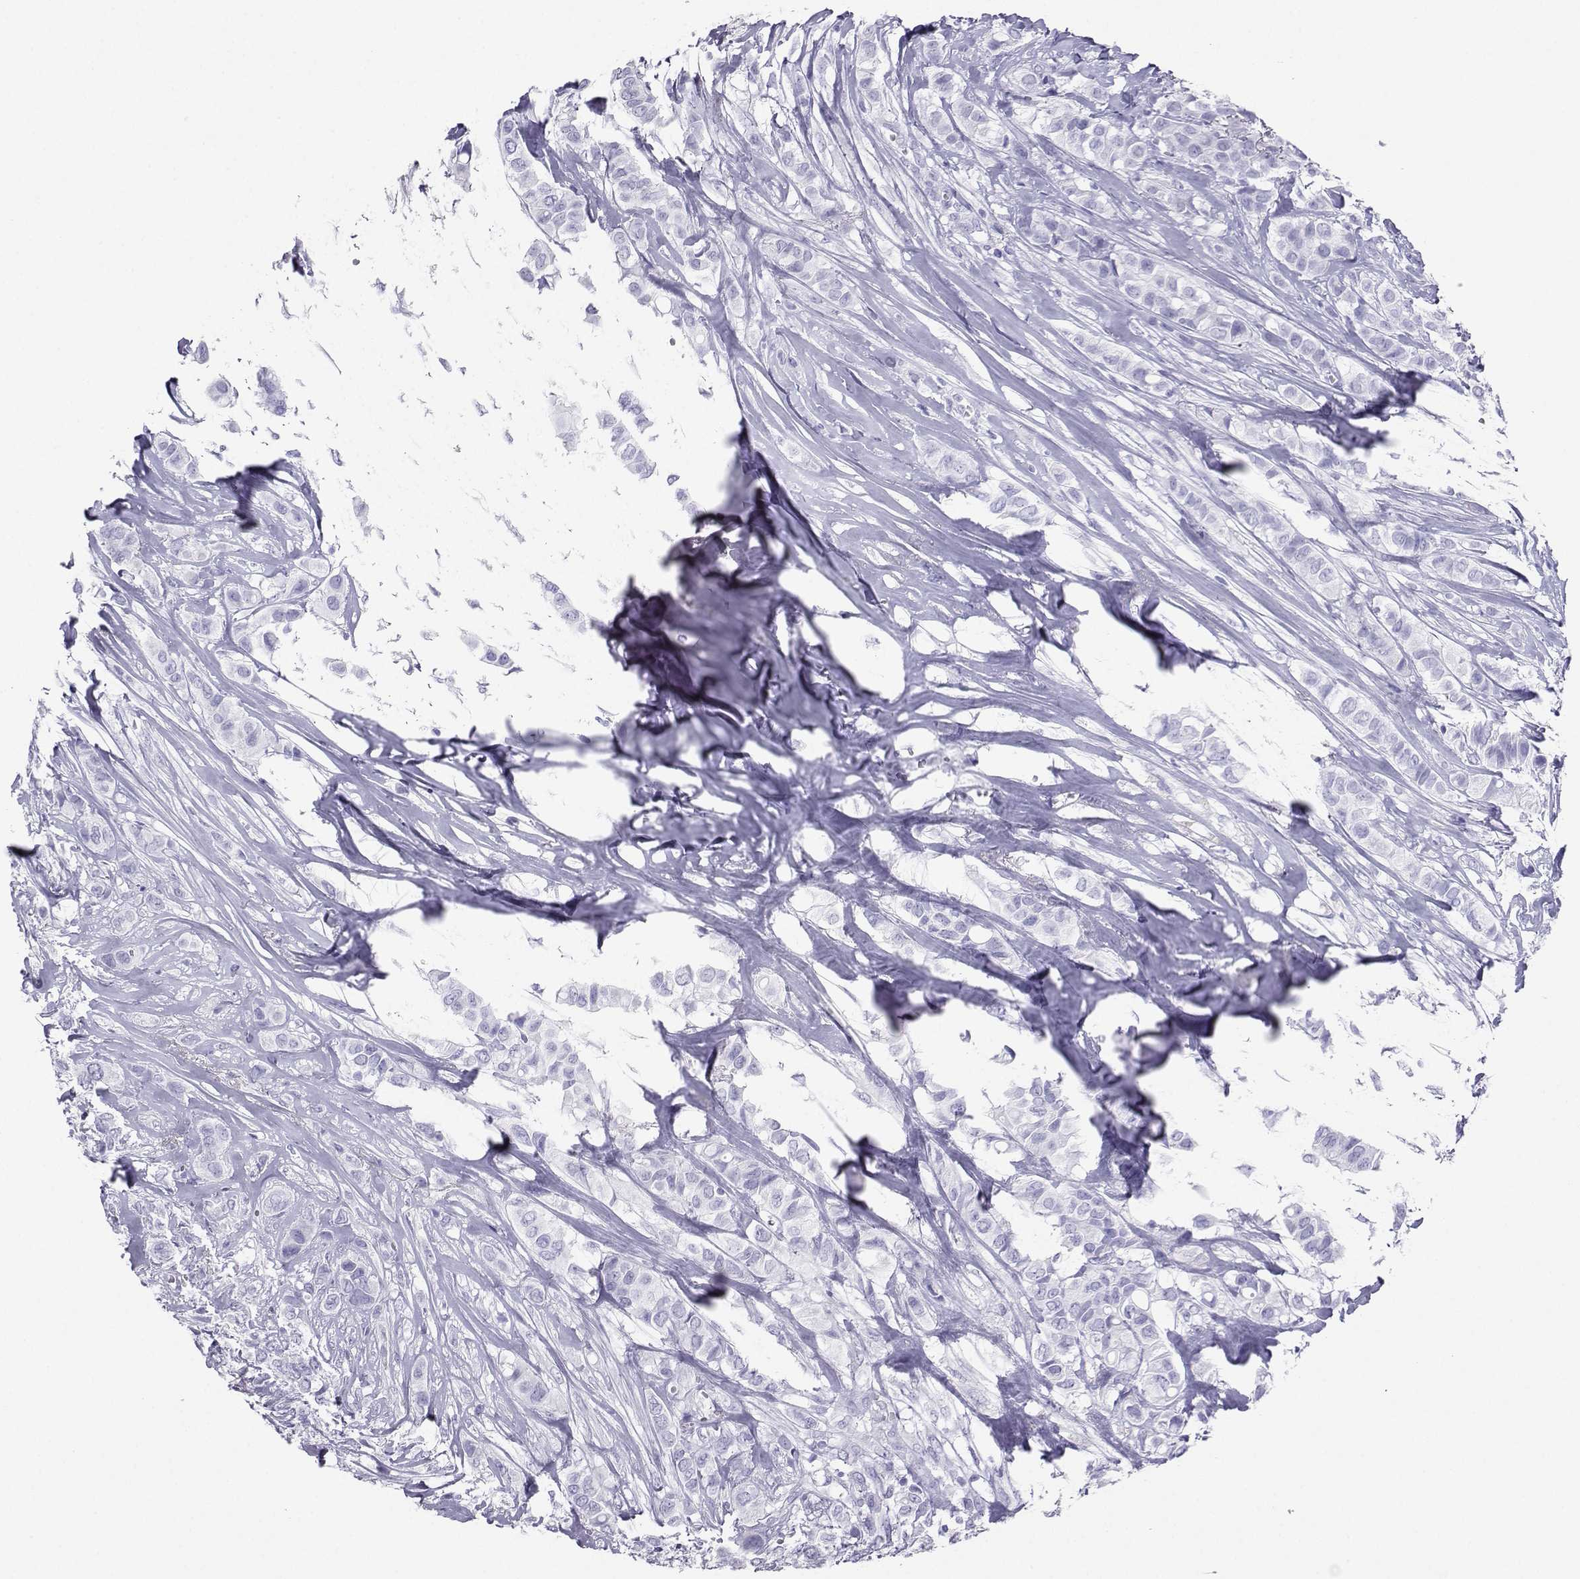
{"staining": {"intensity": "negative", "quantity": "none", "location": "none"}, "tissue": "breast cancer", "cell_type": "Tumor cells", "image_type": "cancer", "snomed": [{"axis": "morphology", "description": "Duct carcinoma"}, {"axis": "topography", "description": "Breast"}], "caption": "The image shows no significant positivity in tumor cells of breast cancer (invasive ductal carcinoma).", "gene": "LORICRIN", "patient": {"sex": "female", "age": 85}}